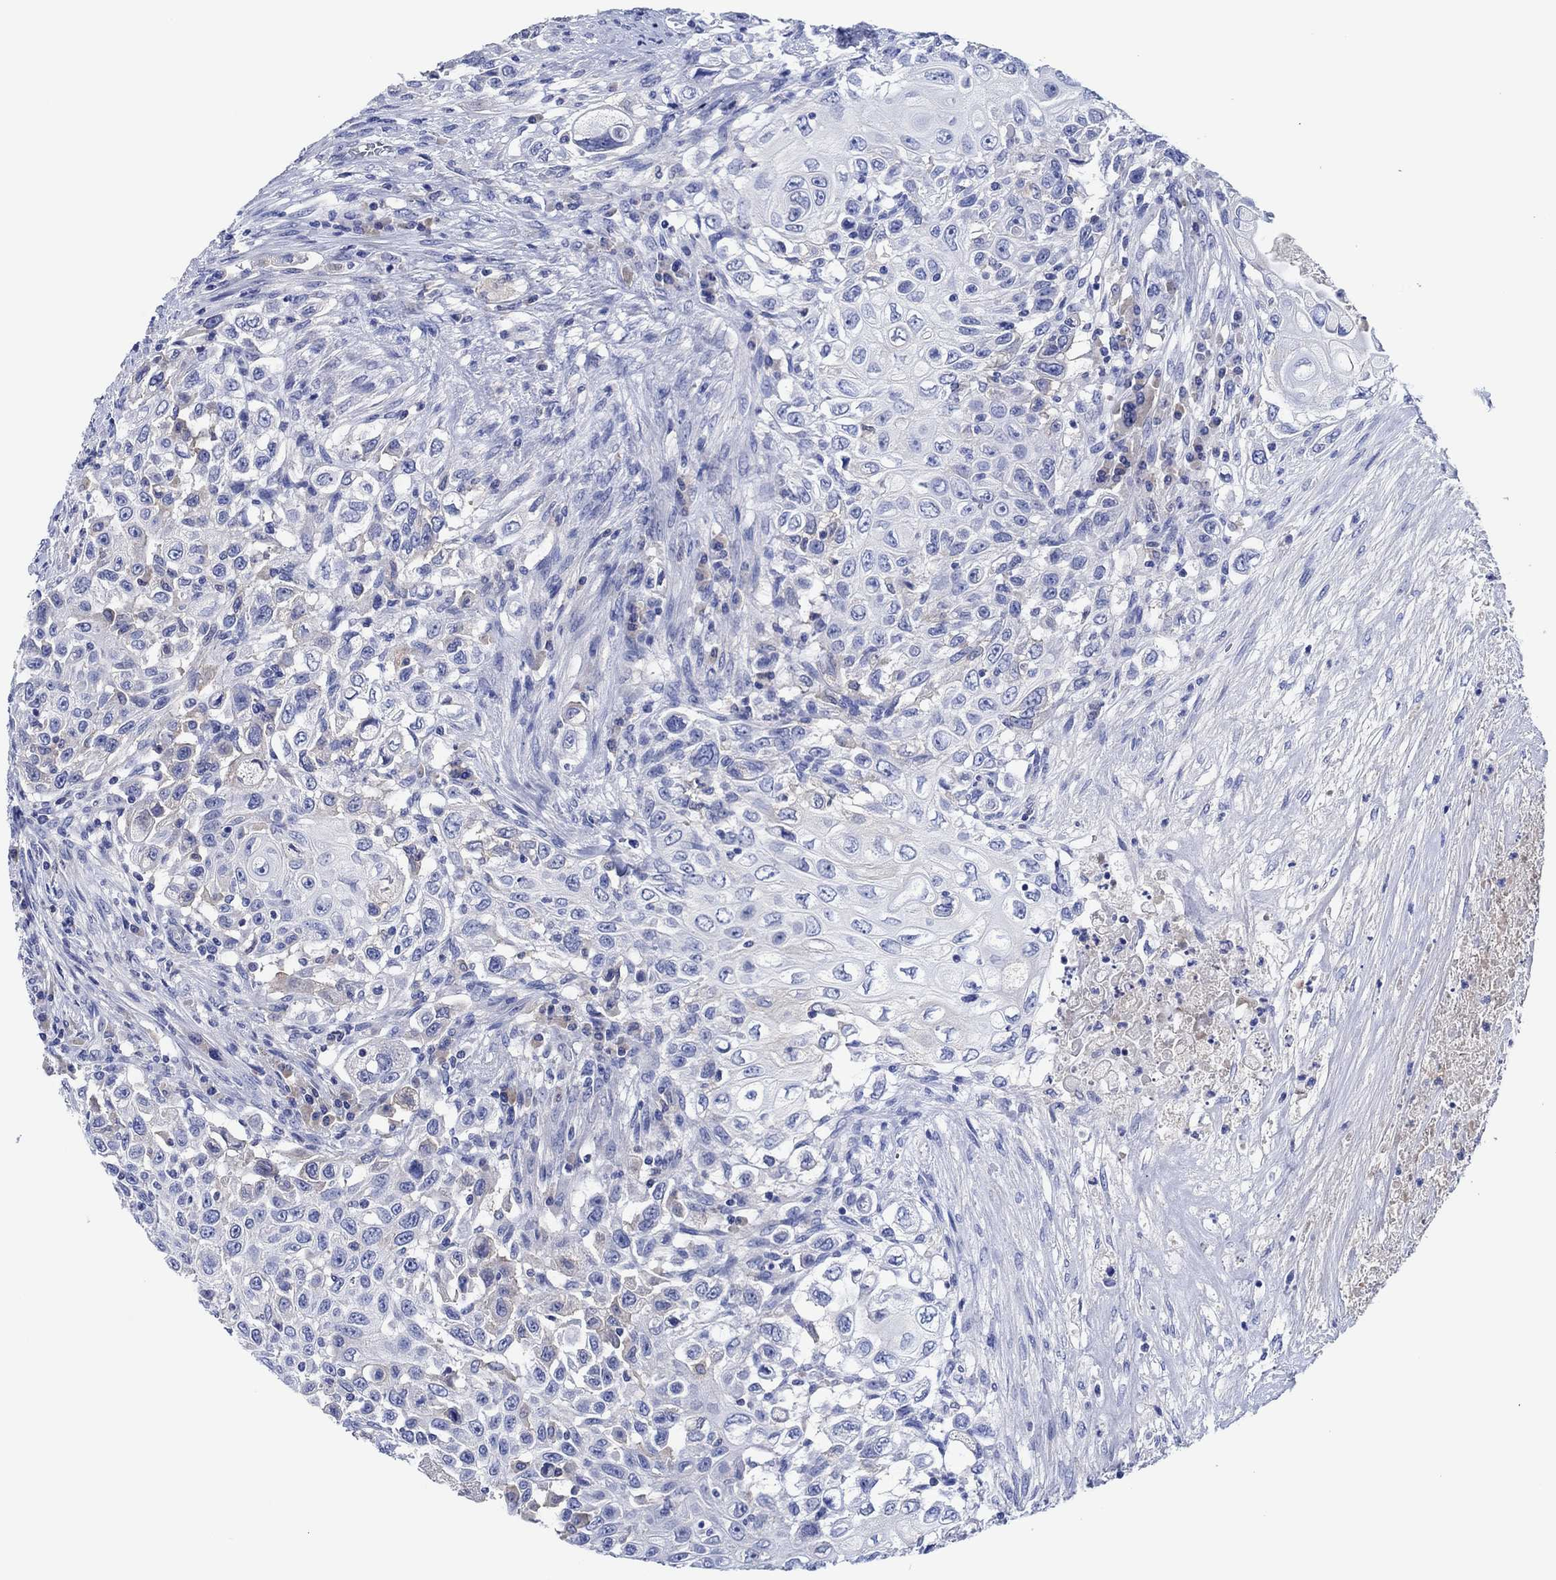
{"staining": {"intensity": "negative", "quantity": "none", "location": "none"}, "tissue": "urothelial cancer", "cell_type": "Tumor cells", "image_type": "cancer", "snomed": [{"axis": "morphology", "description": "Urothelial carcinoma, High grade"}, {"axis": "topography", "description": "Urinary bladder"}], "caption": "IHC of urothelial cancer displays no positivity in tumor cells. (DAB (3,3'-diaminobenzidine) immunohistochemistry visualized using brightfield microscopy, high magnification).", "gene": "CPNE6", "patient": {"sex": "female", "age": 56}}